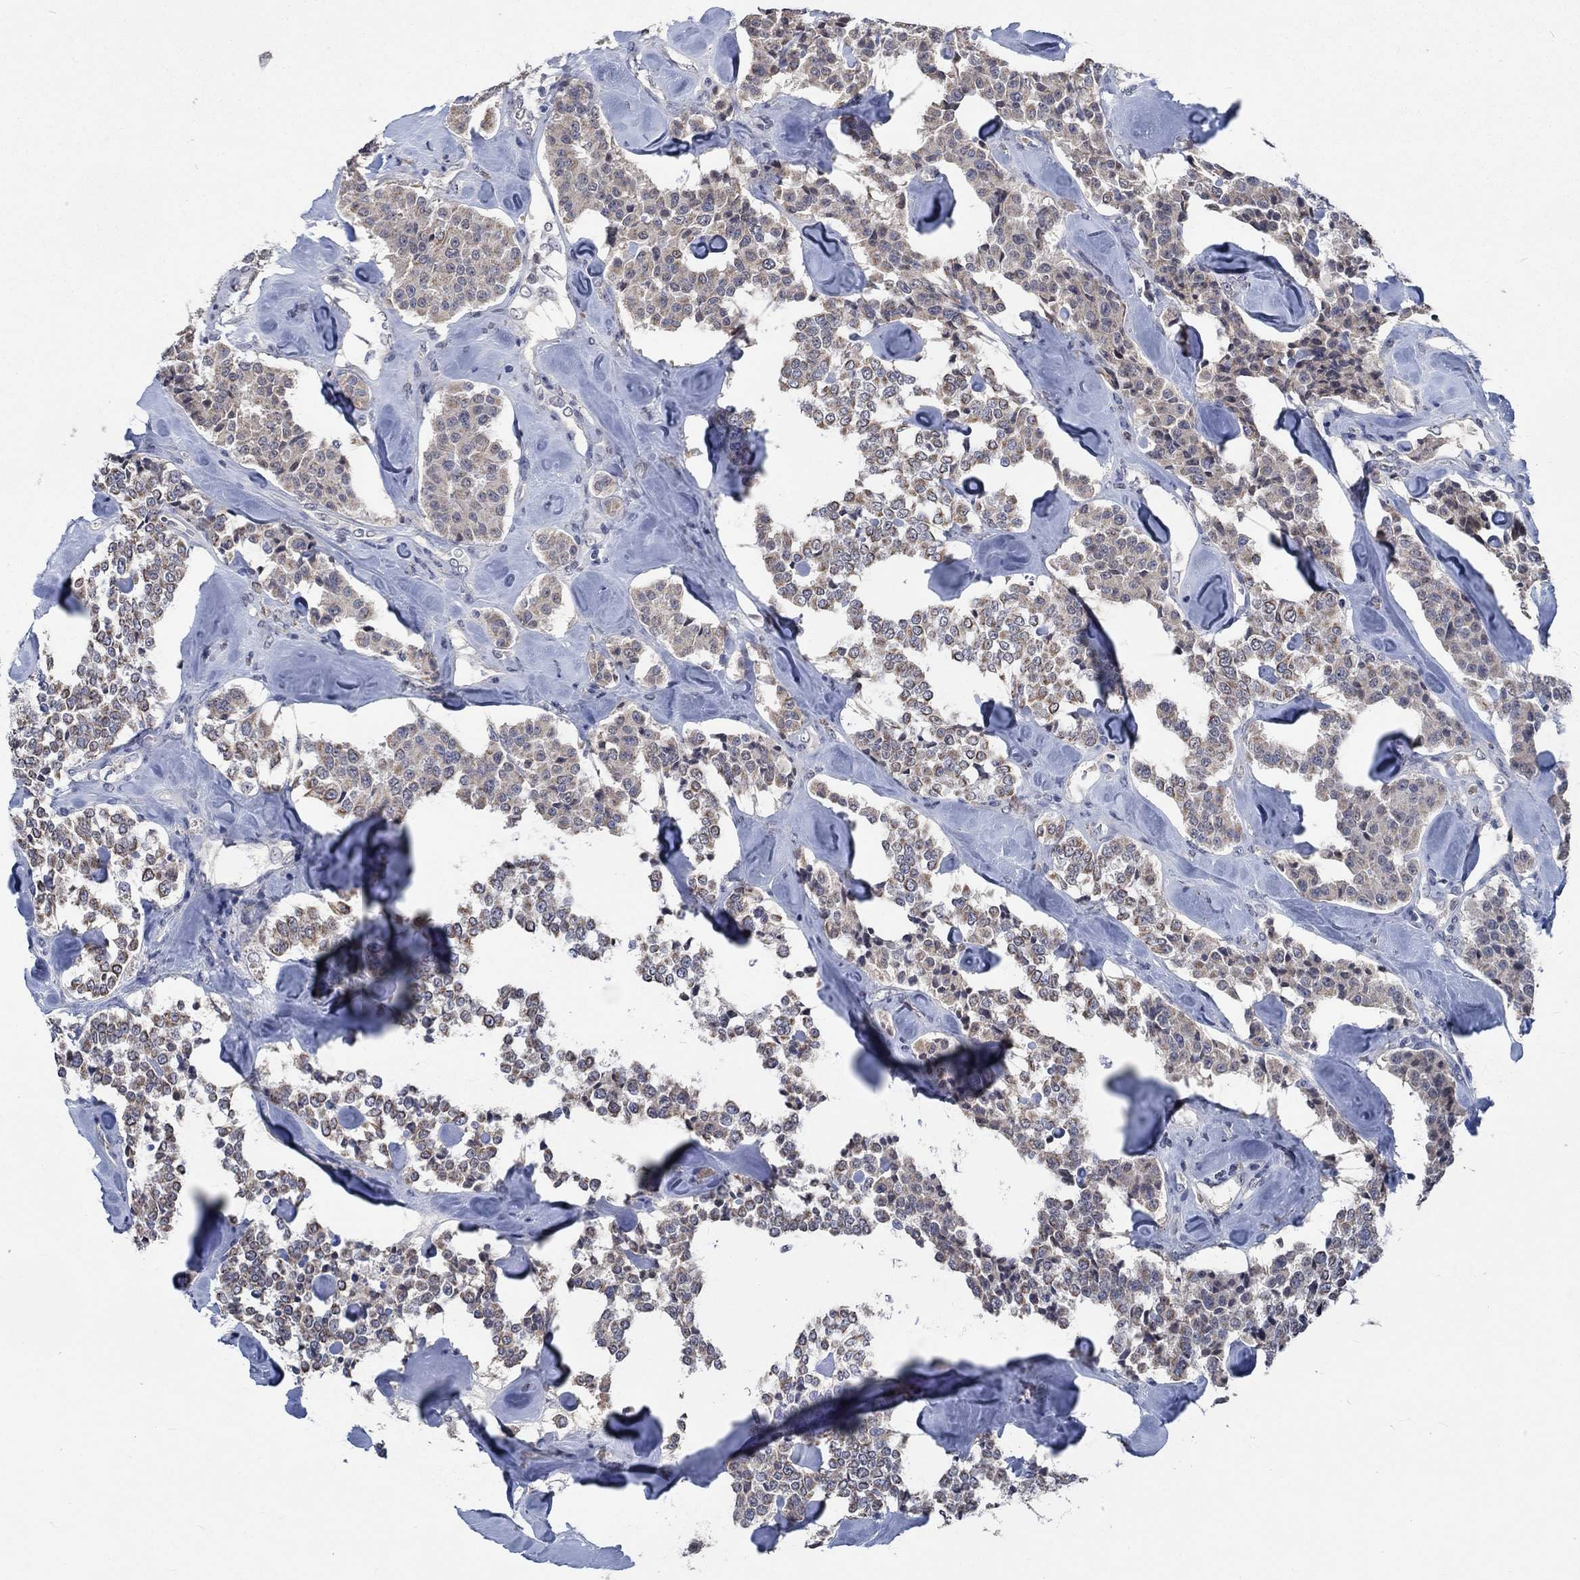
{"staining": {"intensity": "weak", "quantity": ">75%", "location": "cytoplasmic/membranous"}, "tissue": "carcinoid", "cell_type": "Tumor cells", "image_type": "cancer", "snomed": [{"axis": "morphology", "description": "Carcinoid, malignant, NOS"}, {"axis": "topography", "description": "Pancreas"}], "caption": "Protein analysis of carcinoid tissue displays weak cytoplasmic/membranous expression in approximately >75% of tumor cells.", "gene": "OBSCN", "patient": {"sex": "male", "age": 41}}